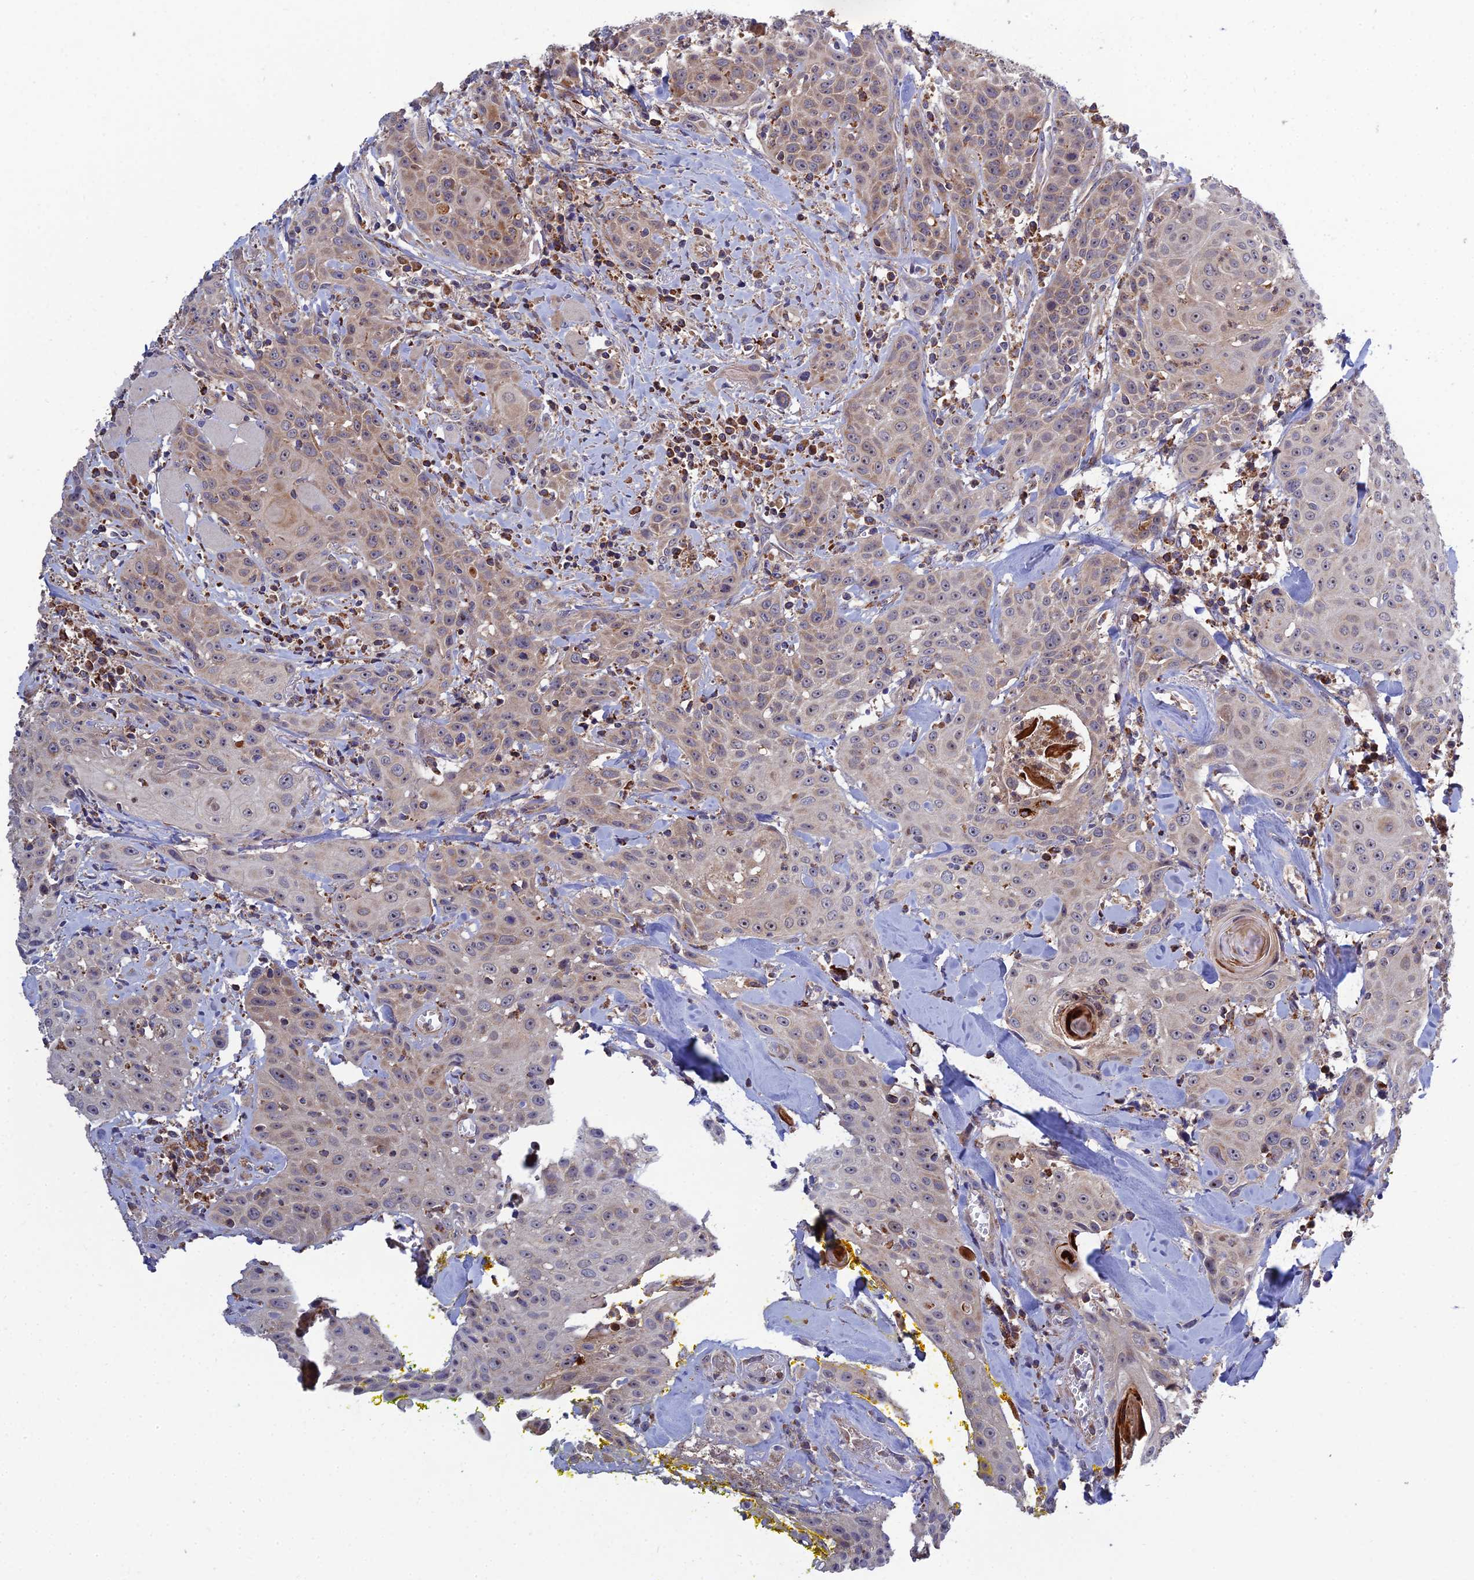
{"staining": {"intensity": "weak", "quantity": "25%-75%", "location": "cytoplasmic/membranous"}, "tissue": "head and neck cancer", "cell_type": "Tumor cells", "image_type": "cancer", "snomed": [{"axis": "morphology", "description": "Squamous cell carcinoma, NOS"}, {"axis": "topography", "description": "Oral tissue"}, {"axis": "topography", "description": "Head-Neck"}], "caption": "Immunohistochemistry (DAB (3,3'-diaminobenzidine)) staining of human squamous cell carcinoma (head and neck) exhibits weak cytoplasmic/membranous protein expression in about 25%-75% of tumor cells.", "gene": "RIC8B", "patient": {"sex": "female", "age": 82}}